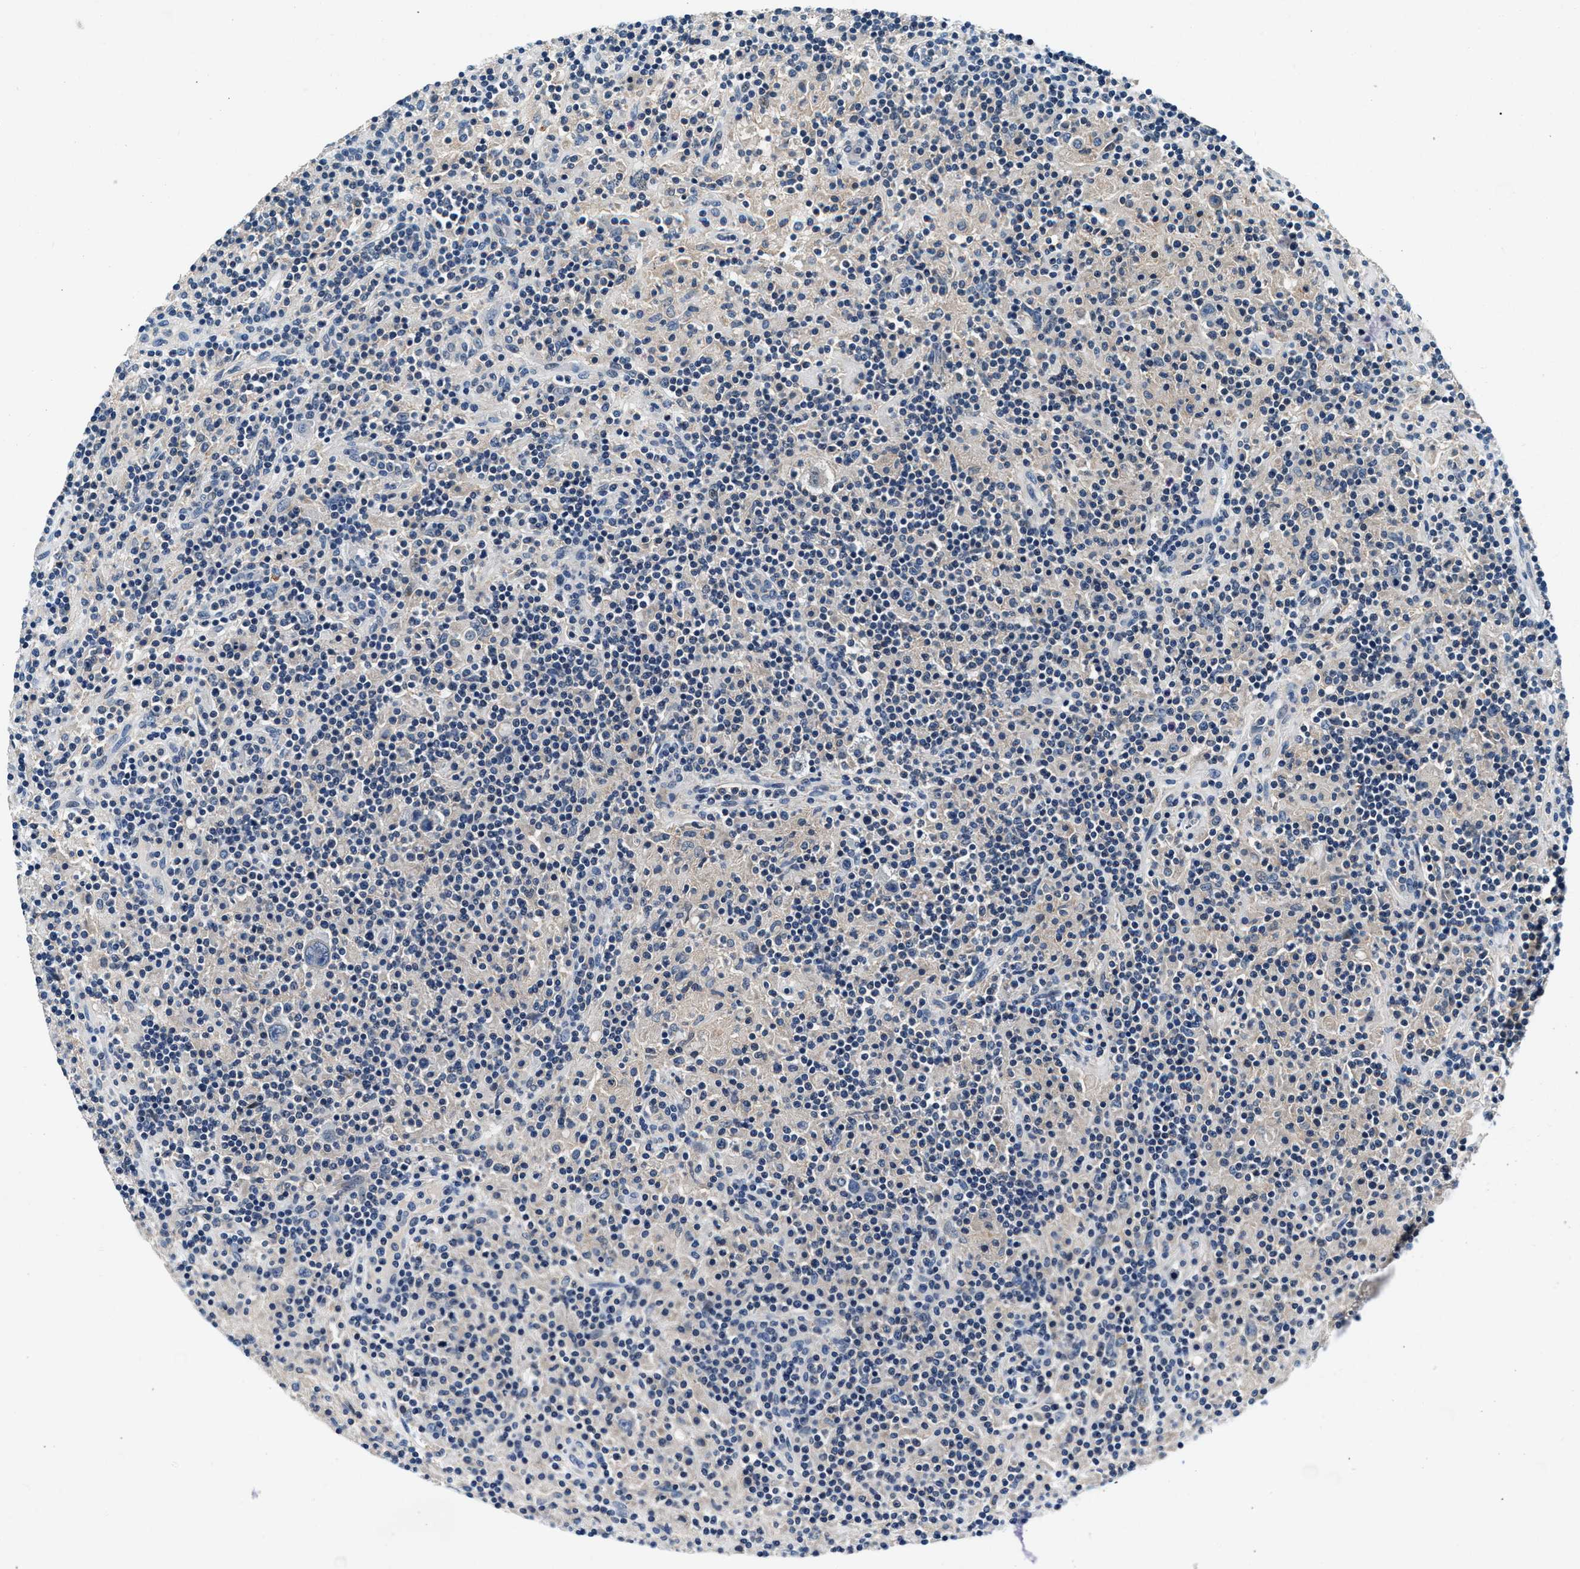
{"staining": {"intensity": "negative", "quantity": "none", "location": "none"}, "tissue": "lymphoma", "cell_type": "Tumor cells", "image_type": "cancer", "snomed": [{"axis": "morphology", "description": "Hodgkin's disease, NOS"}, {"axis": "topography", "description": "Lymph node"}], "caption": "Immunohistochemistry (IHC) micrograph of lymphoma stained for a protein (brown), which reveals no expression in tumor cells. The staining is performed using DAB brown chromogen with nuclei counter-stained in using hematoxylin.", "gene": "DENND6B", "patient": {"sex": "male", "age": 70}}